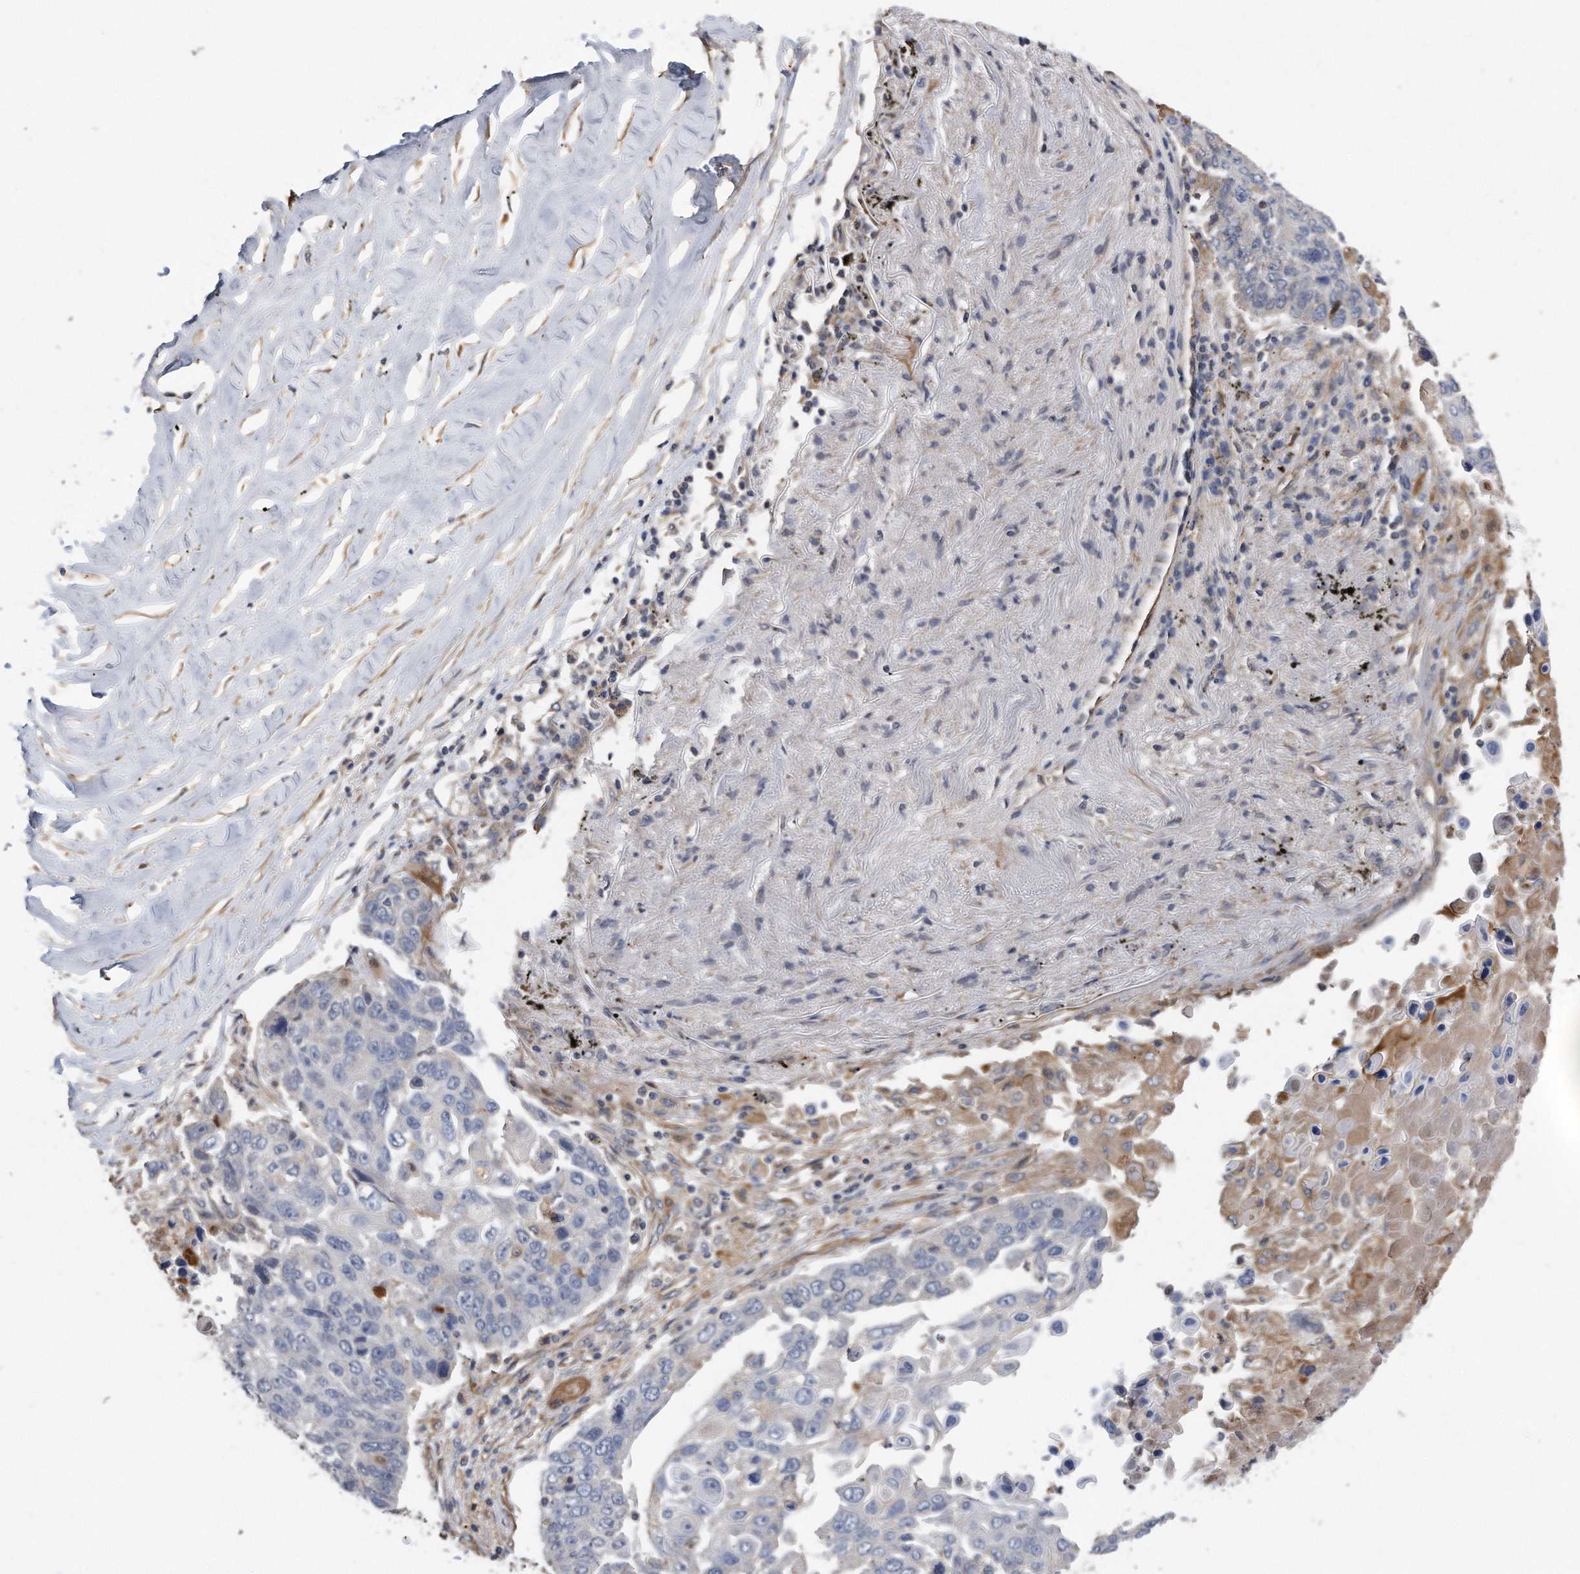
{"staining": {"intensity": "negative", "quantity": "none", "location": "none"}, "tissue": "lung cancer", "cell_type": "Tumor cells", "image_type": "cancer", "snomed": [{"axis": "morphology", "description": "Squamous cell carcinoma, NOS"}, {"axis": "topography", "description": "Lung"}], "caption": "A micrograph of lung squamous cell carcinoma stained for a protein shows no brown staining in tumor cells.", "gene": "GPC1", "patient": {"sex": "male", "age": 66}}